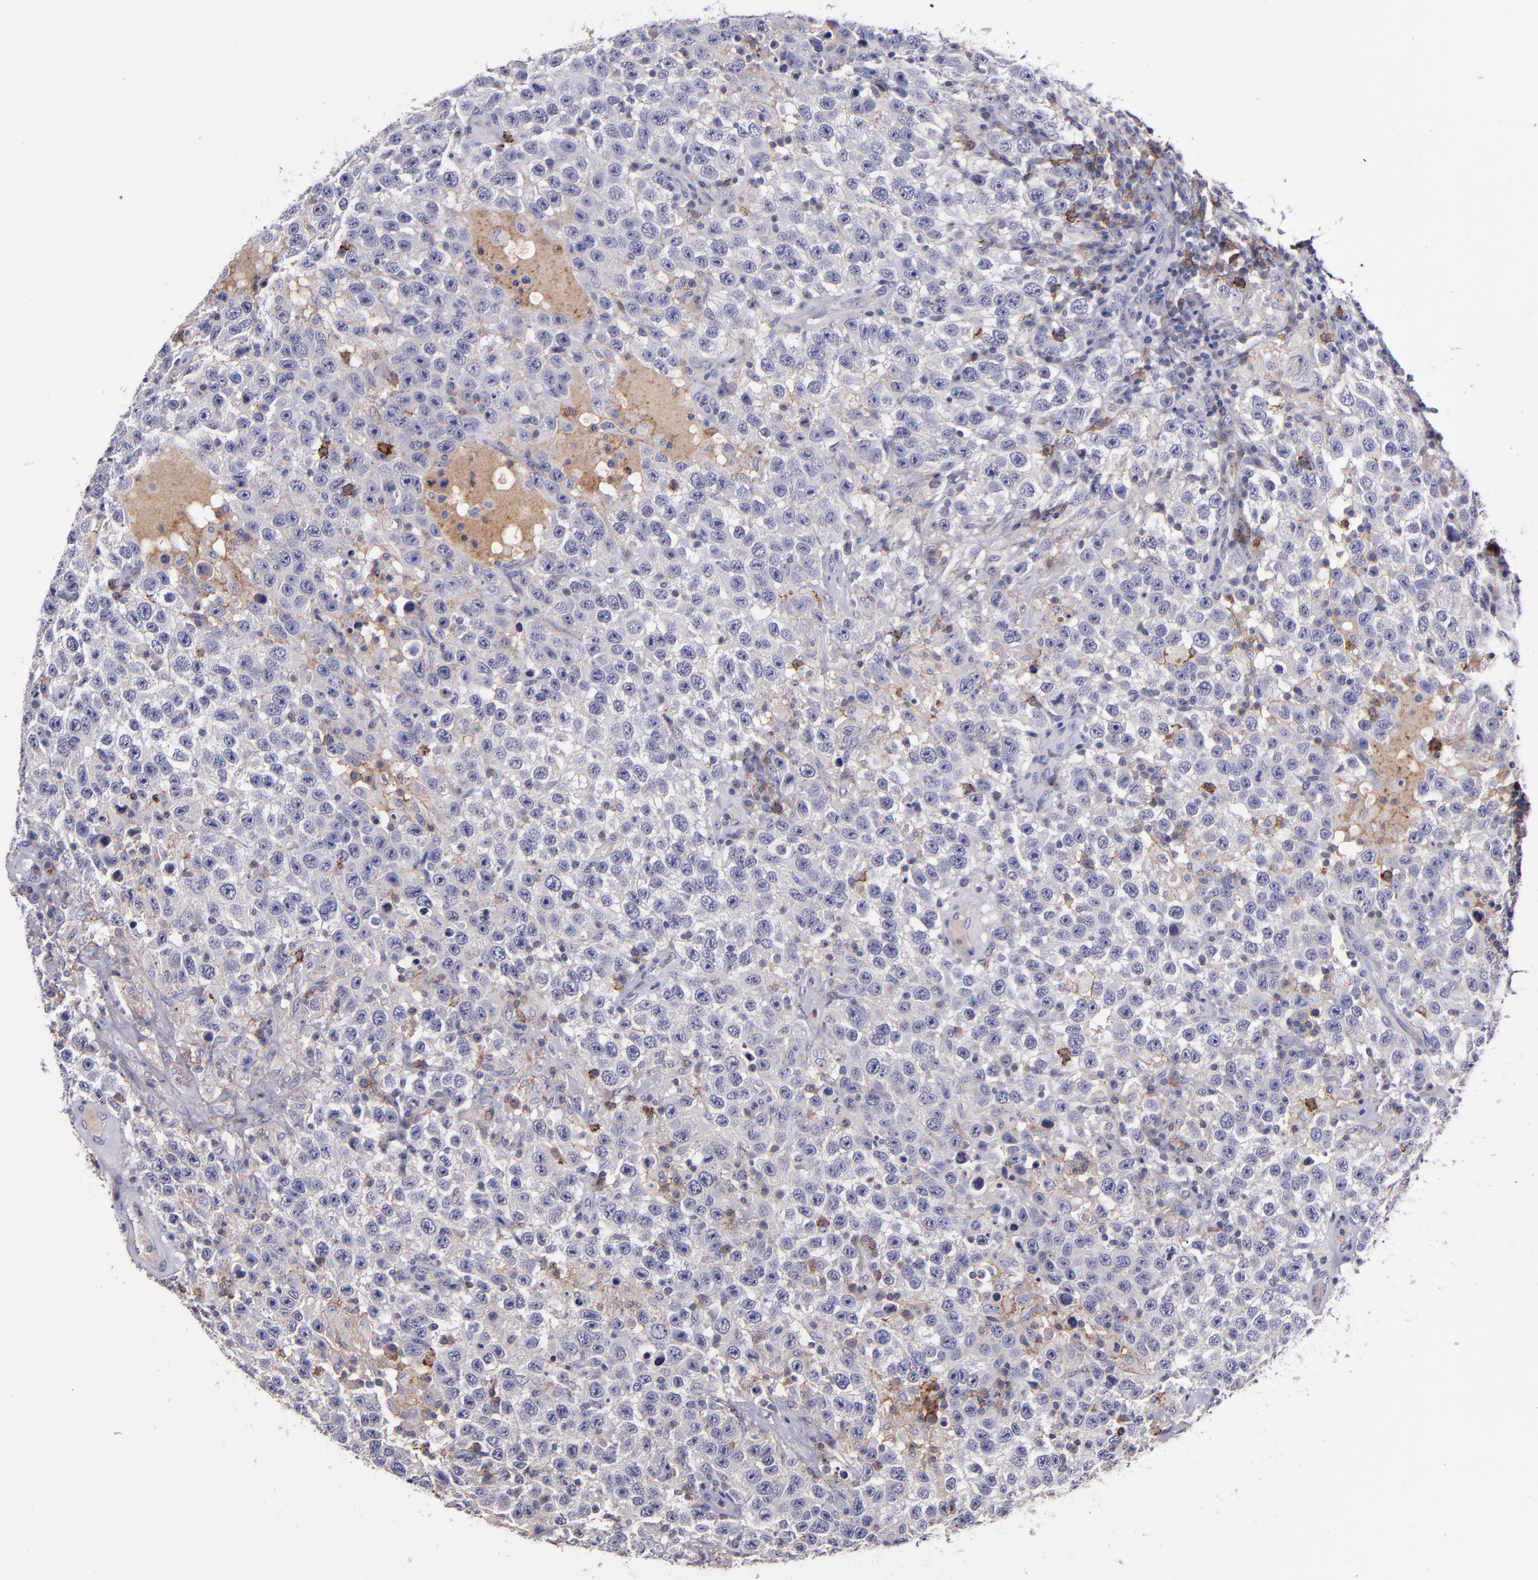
{"staining": {"intensity": "moderate", "quantity": "<25%", "location": "cytoplasmic/membranous"}, "tissue": "testis cancer", "cell_type": "Tumor cells", "image_type": "cancer", "snomed": [{"axis": "morphology", "description": "Seminoma, NOS"}, {"axis": "topography", "description": "Testis"}], "caption": "Human seminoma (testis) stained with a brown dye reveals moderate cytoplasmic/membranous positive staining in approximately <25% of tumor cells.", "gene": "MFGE8", "patient": {"sex": "male", "age": 41}}